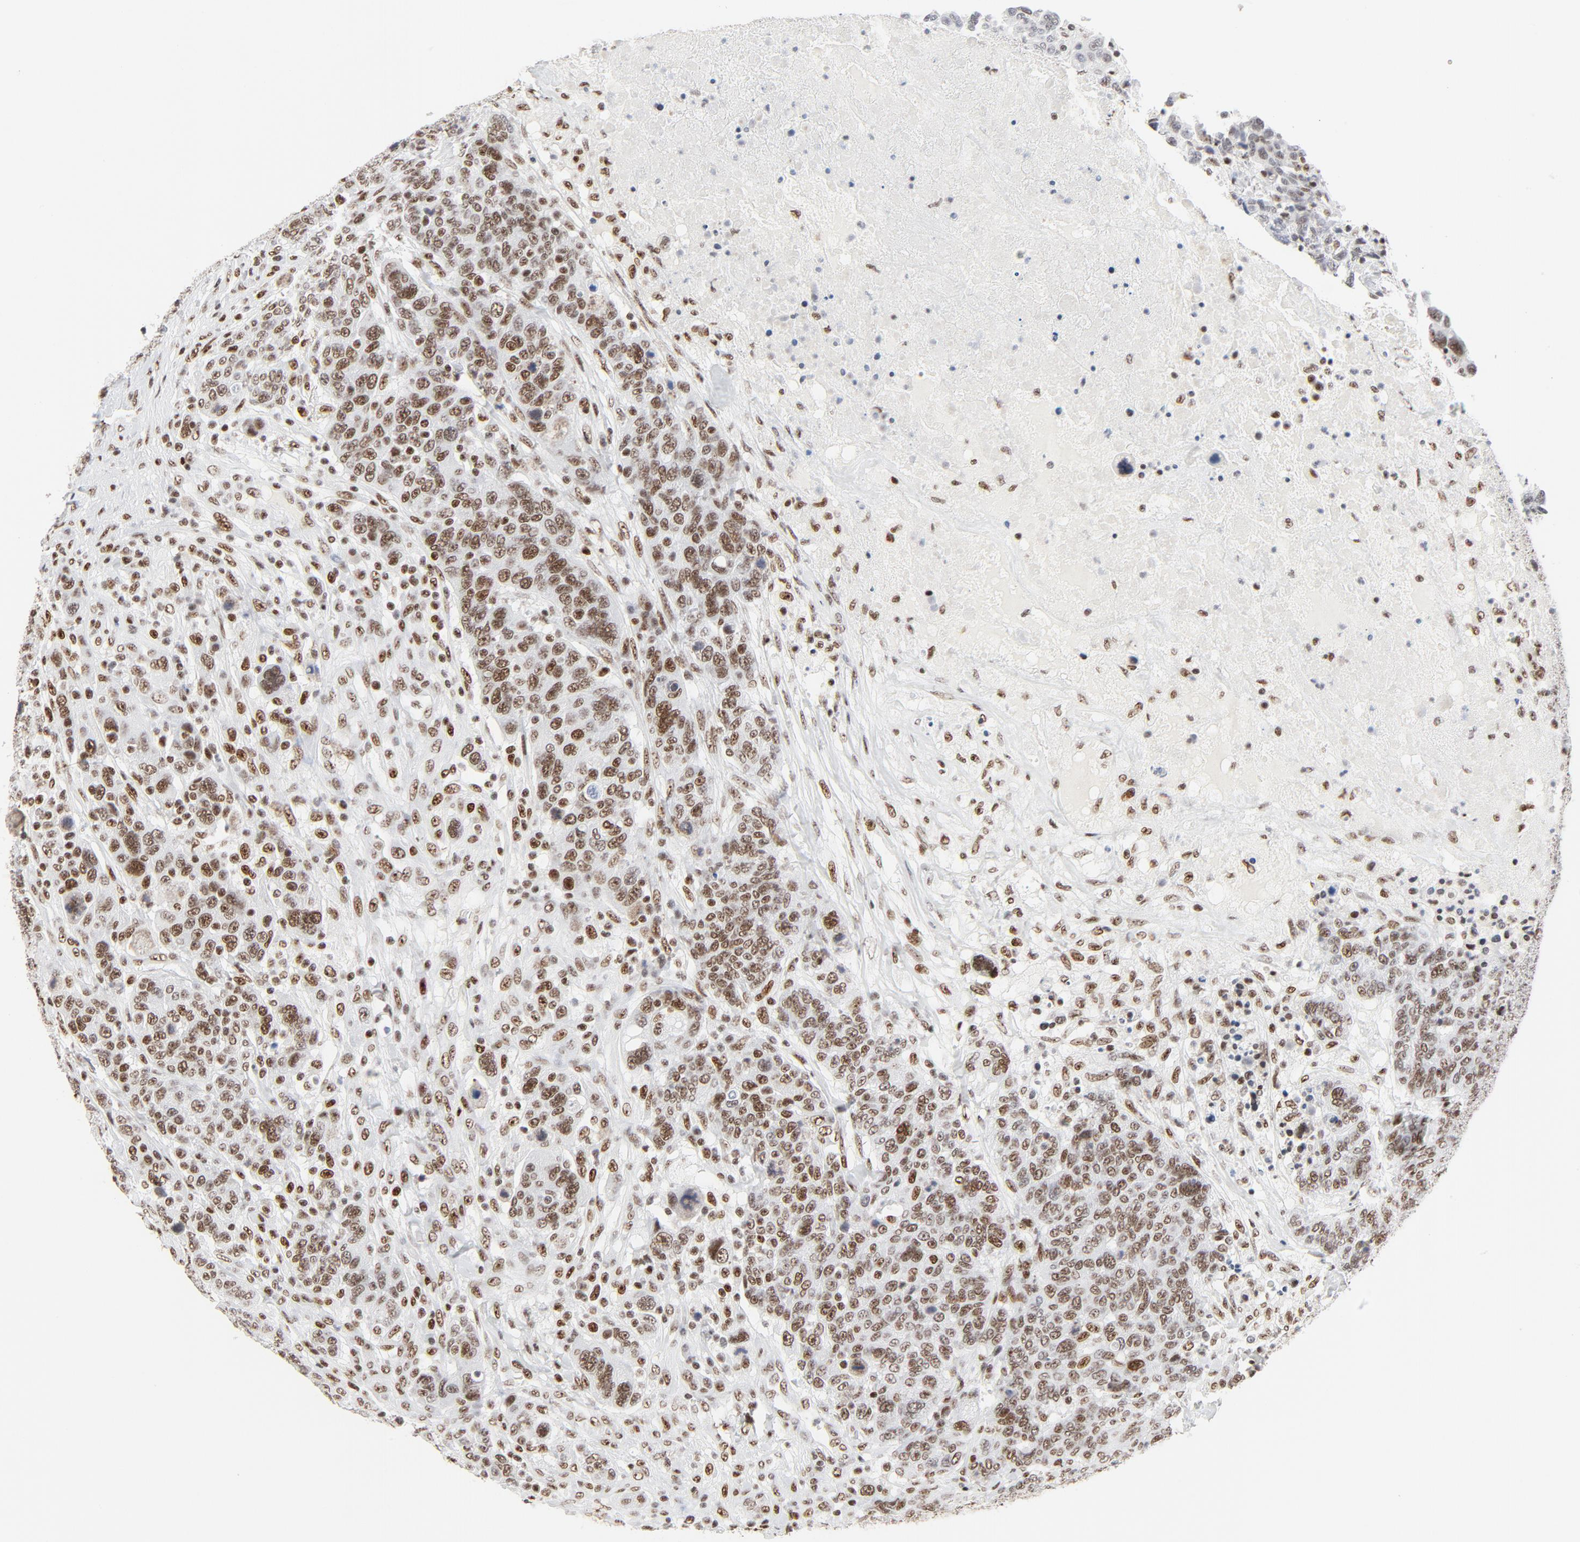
{"staining": {"intensity": "moderate", "quantity": ">75%", "location": "nuclear"}, "tissue": "breast cancer", "cell_type": "Tumor cells", "image_type": "cancer", "snomed": [{"axis": "morphology", "description": "Duct carcinoma"}, {"axis": "topography", "description": "Breast"}], "caption": "IHC of human breast cancer (intraductal carcinoma) displays medium levels of moderate nuclear positivity in about >75% of tumor cells.", "gene": "GTF2H1", "patient": {"sex": "female", "age": 37}}